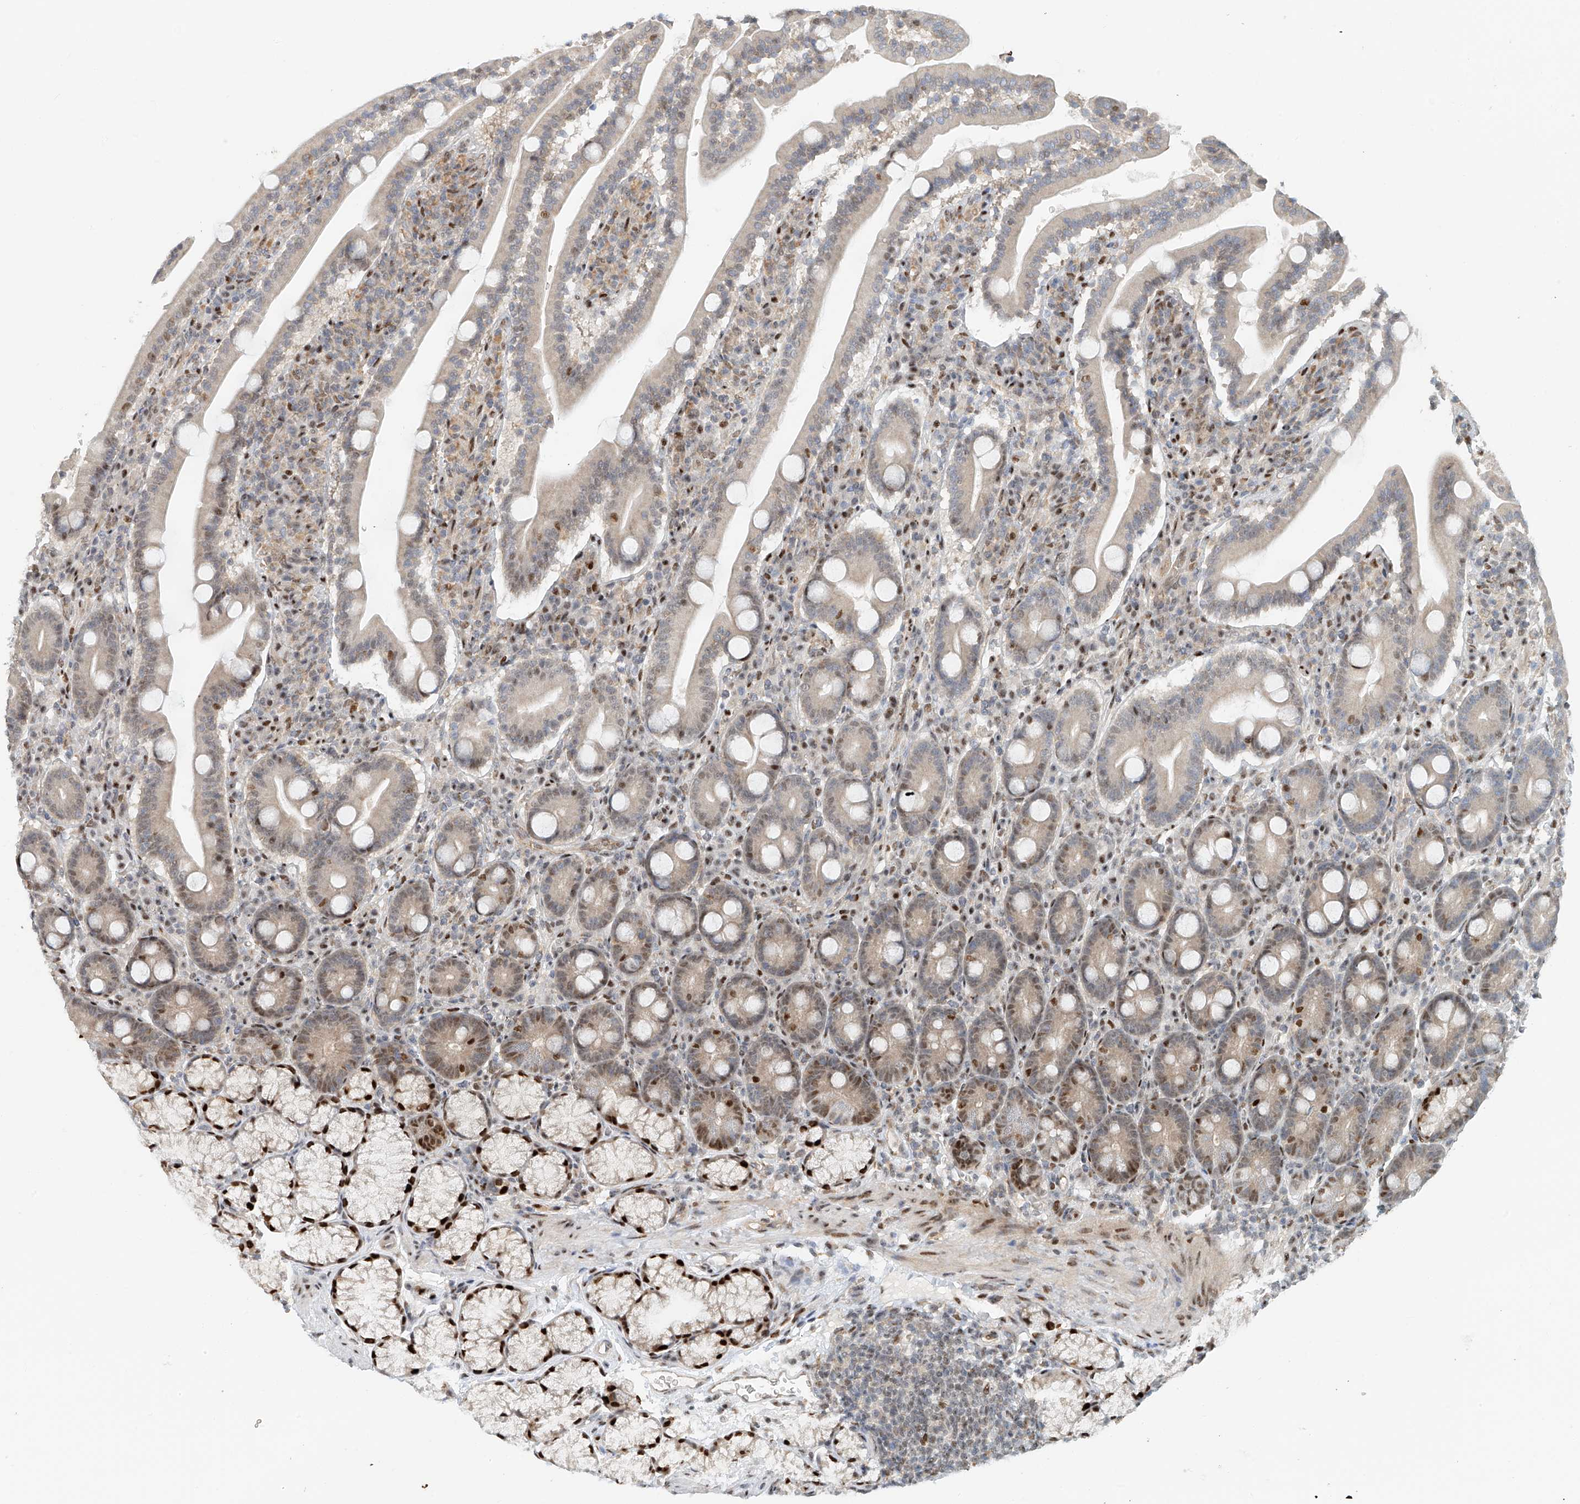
{"staining": {"intensity": "strong", "quantity": "<25%", "location": "nuclear"}, "tissue": "duodenum", "cell_type": "Glandular cells", "image_type": "normal", "snomed": [{"axis": "morphology", "description": "Normal tissue, NOS"}, {"axis": "topography", "description": "Duodenum"}], "caption": "An IHC photomicrograph of normal tissue is shown. Protein staining in brown shows strong nuclear positivity in duodenum within glandular cells.", "gene": "ZNF514", "patient": {"sex": "male", "age": 35}}